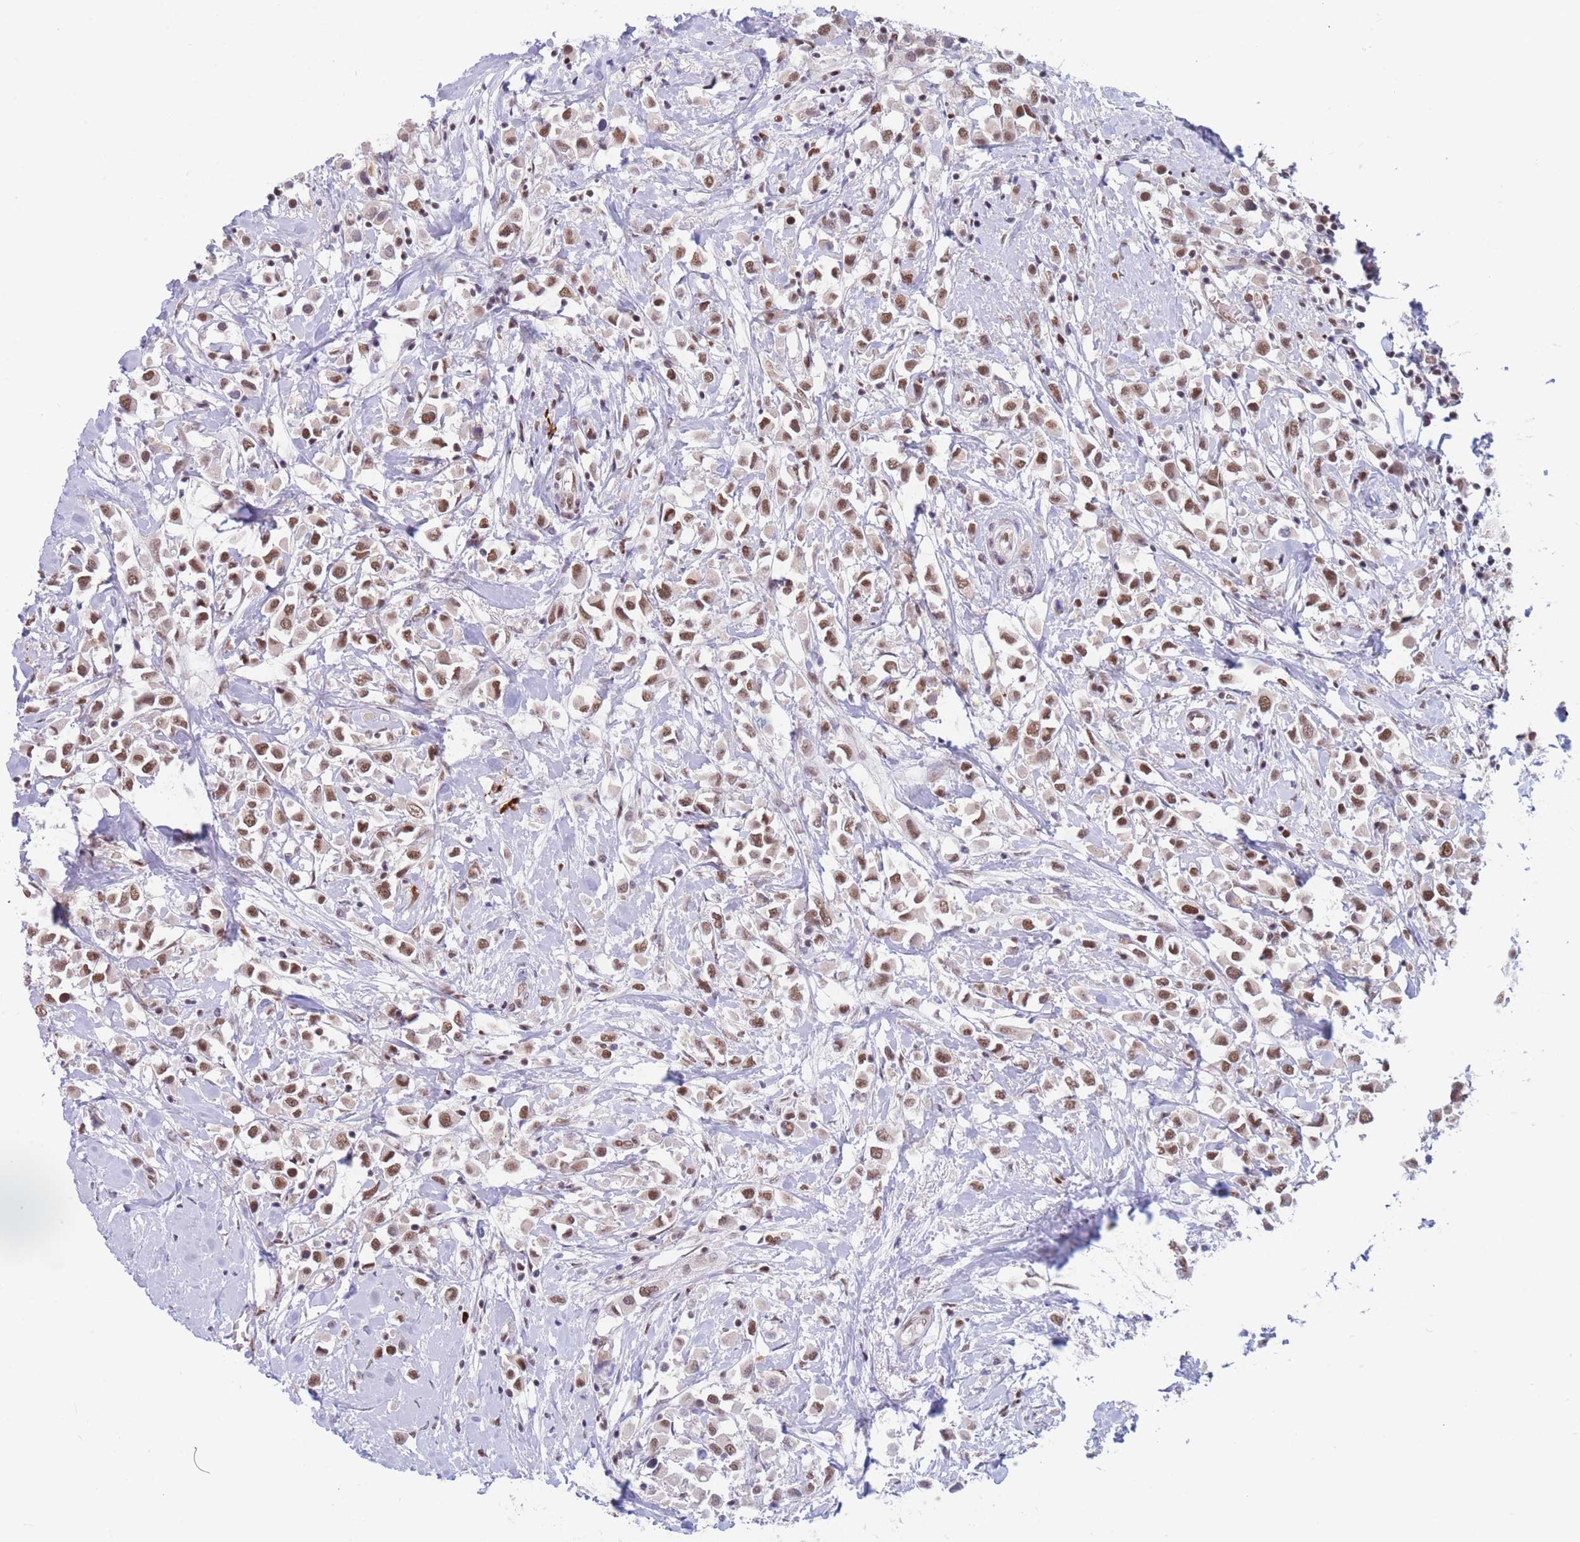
{"staining": {"intensity": "moderate", "quantity": ">75%", "location": "nuclear"}, "tissue": "breast cancer", "cell_type": "Tumor cells", "image_type": "cancer", "snomed": [{"axis": "morphology", "description": "Duct carcinoma"}, {"axis": "topography", "description": "Breast"}], "caption": "Breast cancer stained for a protein shows moderate nuclear positivity in tumor cells. (Stains: DAB (3,3'-diaminobenzidine) in brown, nuclei in blue, Microscopy: brightfield microscopy at high magnification).", "gene": "SMAD9", "patient": {"sex": "female", "age": 61}}